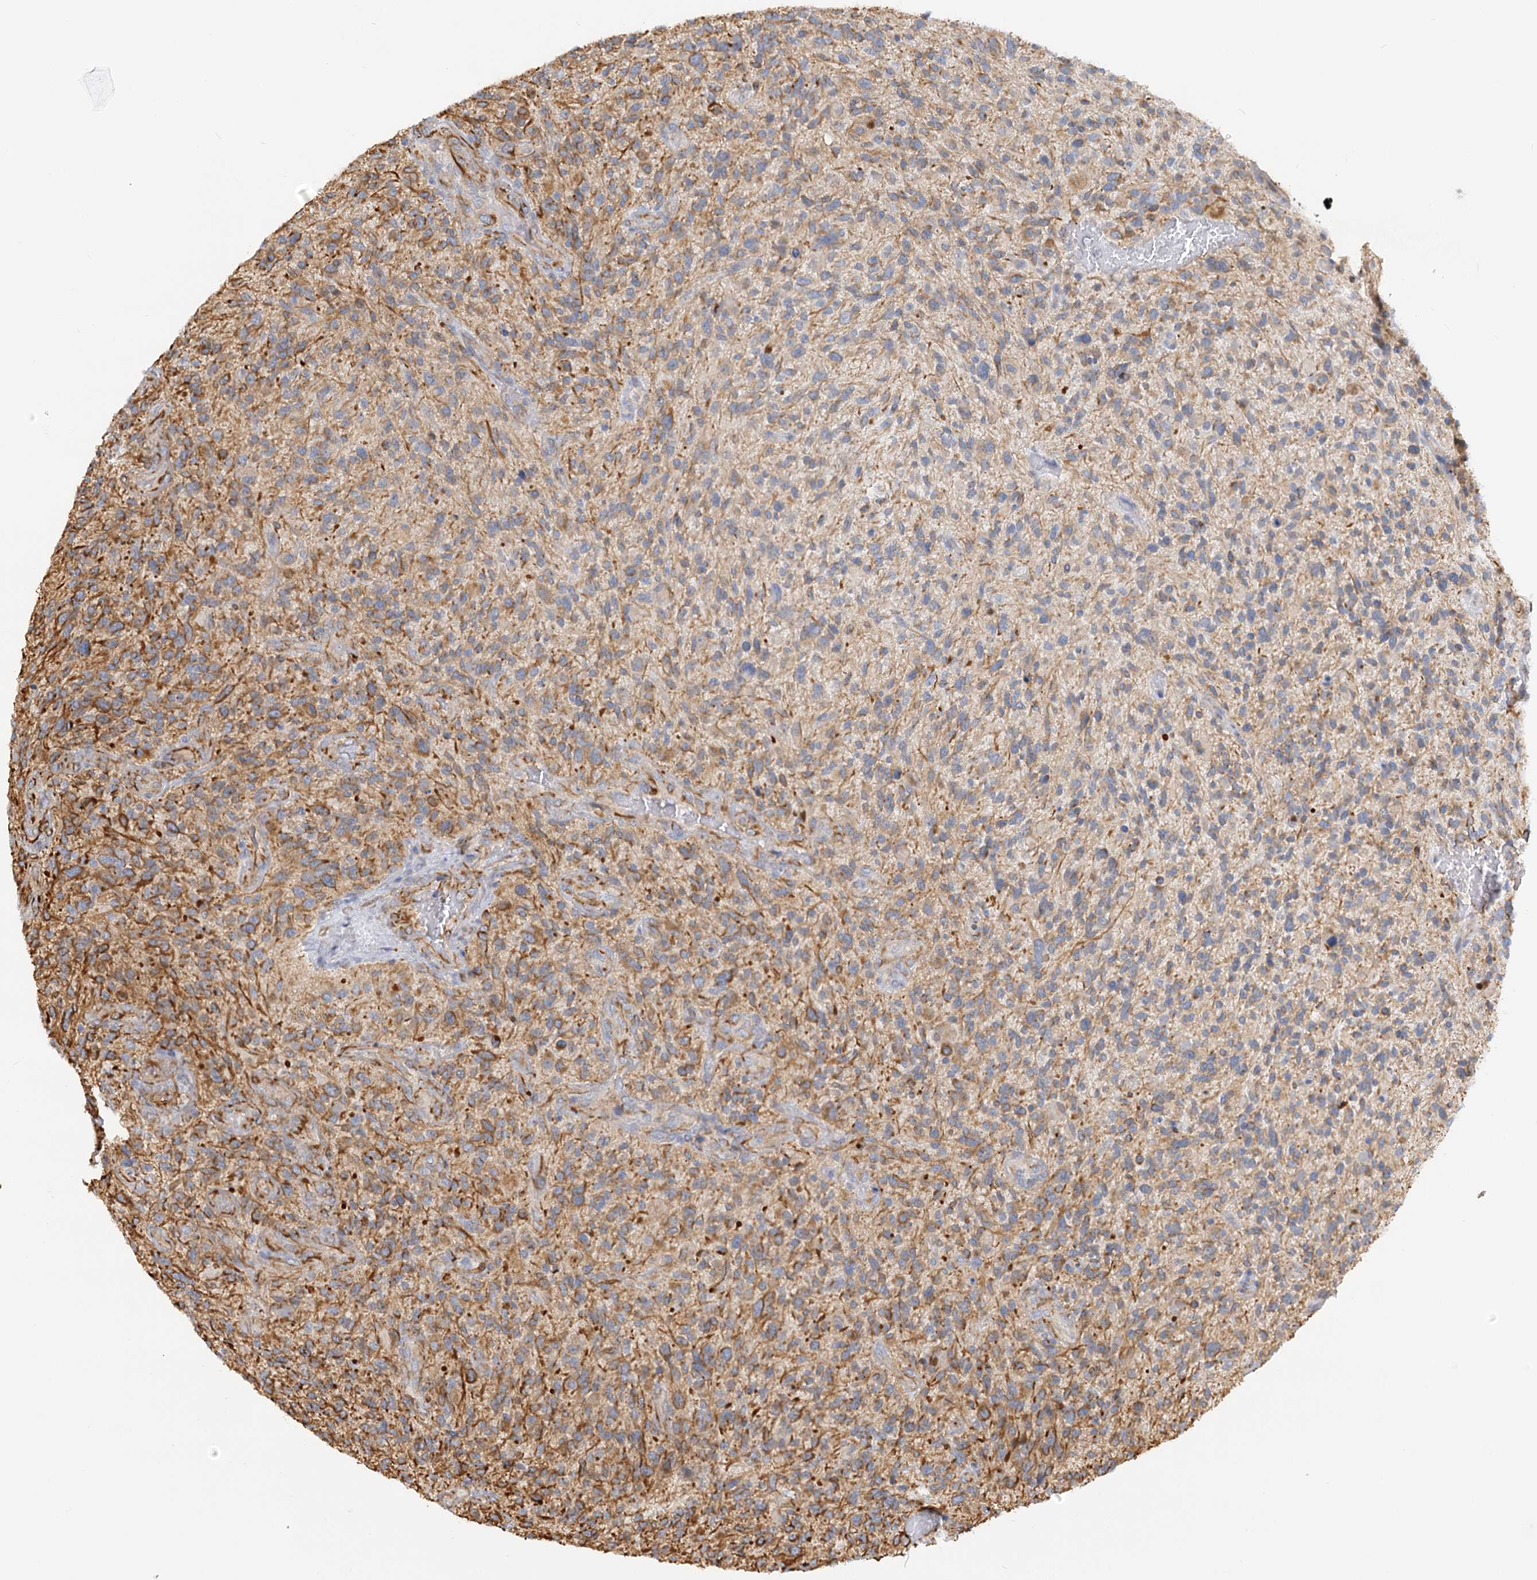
{"staining": {"intensity": "moderate", "quantity": "25%-75%", "location": "cytoplasmic/membranous"}, "tissue": "glioma", "cell_type": "Tumor cells", "image_type": "cancer", "snomed": [{"axis": "morphology", "description": "Glioma, malignant, High grade"}, {"axis": "topography", "description": "Brain"}], "caption": "This is an image of immunohistochemistry staining of glioma, which shows moderate staining in the cytoplasmic/membranous of tumor cells.", "gene": "NELL2", "patient": {"sex": "male", "age": 47}}